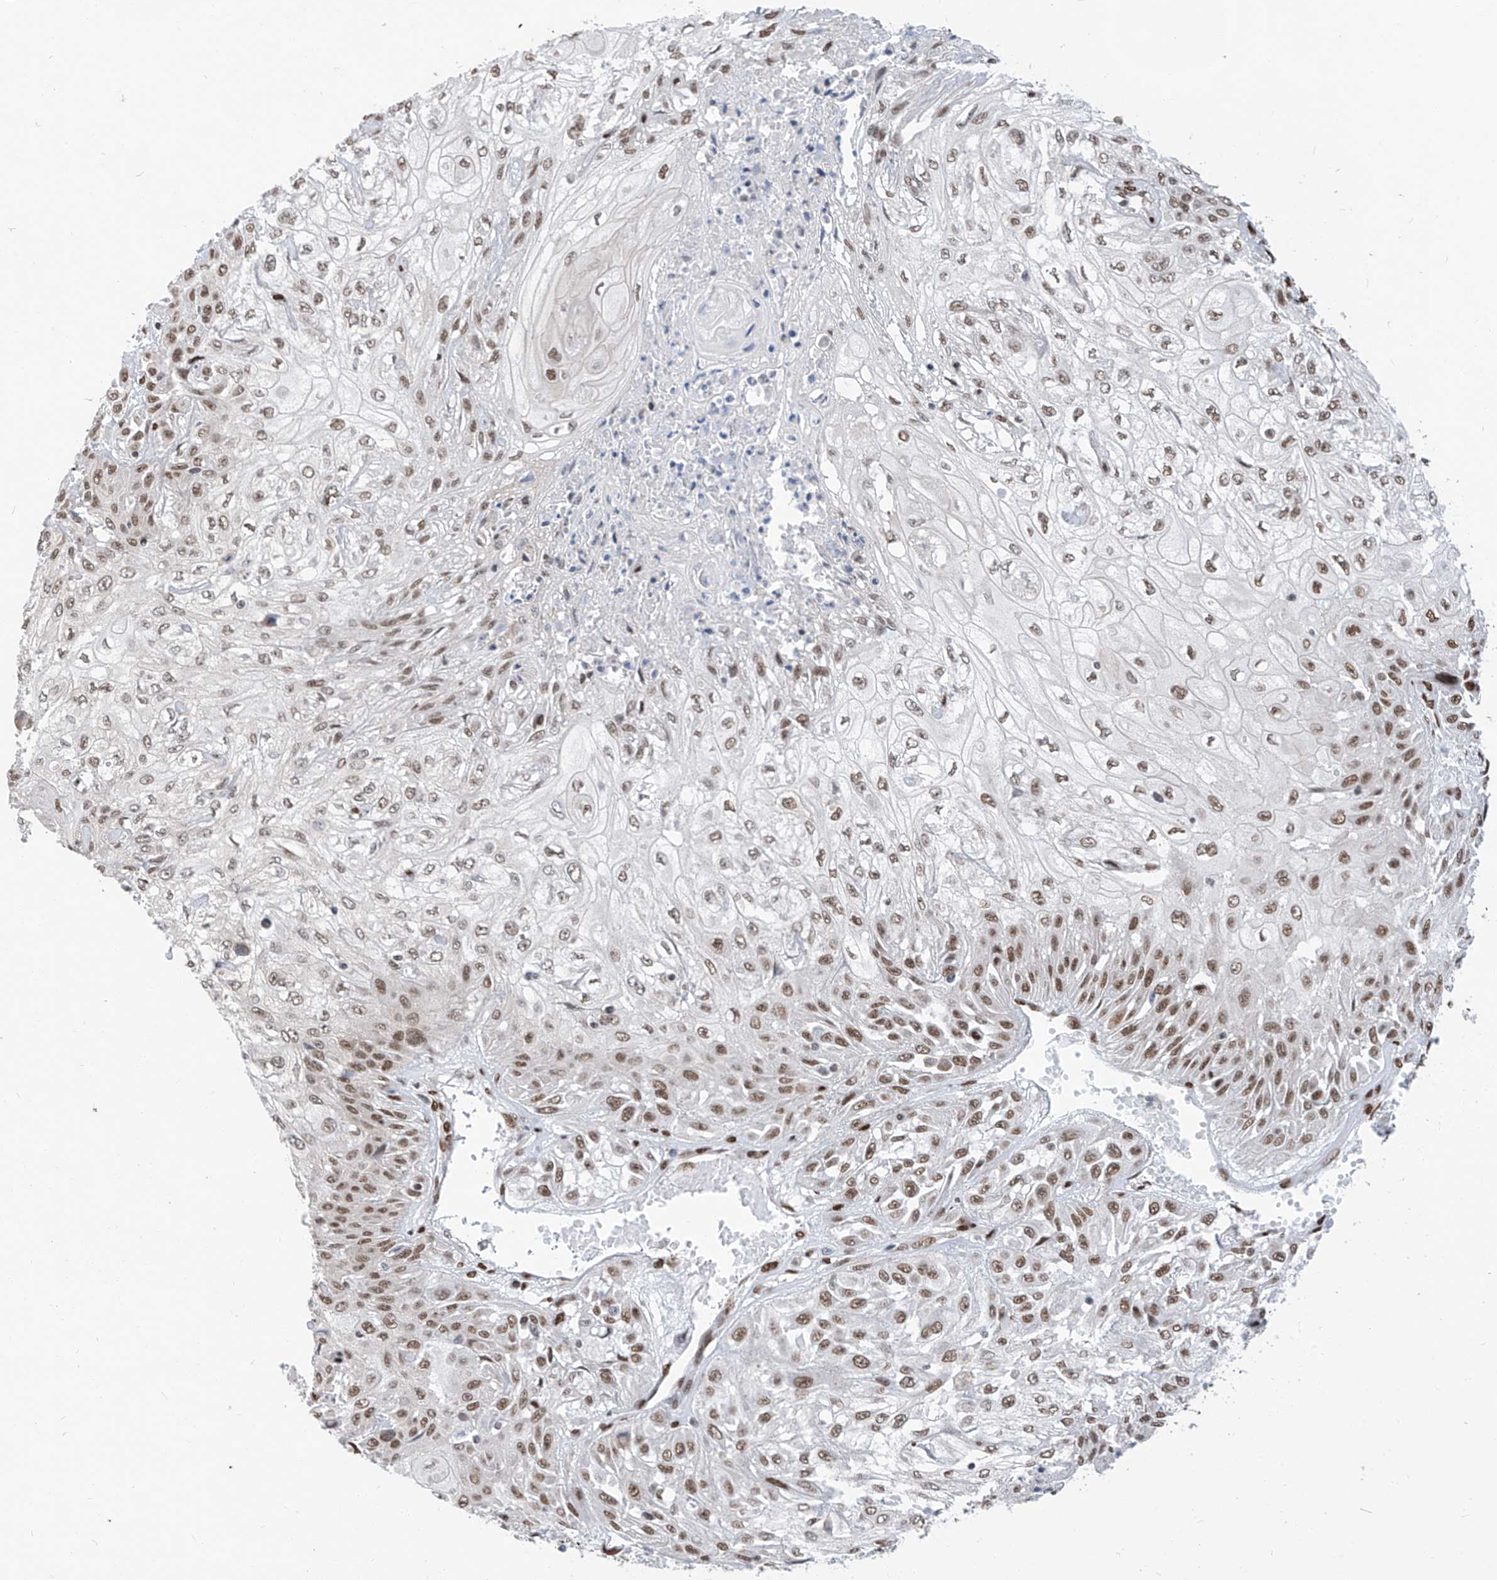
{"staining": {"intensity": "moderate", "quantity": ">75%", "location": "nuclear"}, "tissue": "skin cancer", "cell_type": "Tumor cells", "image_type": "cancer", "snomed": [{"axis": "morphology", "description": "Squamous cell carcinoma, NOS"}, {"axis": "morphology", "description": "Squamous cell carcinoma, metastatic, NOS"}, {"axis": "topography", "description": "Skin"}, {"axis": "topography", "description": "Lymph node"}], "caption": "Moderate nuclear protein positivity is present in approximately >75% of tumor cells in skin cancer (squamous cell carcinoma).", "gene": "KHSRP", "patient": {"sex": "male", "age": 75}}